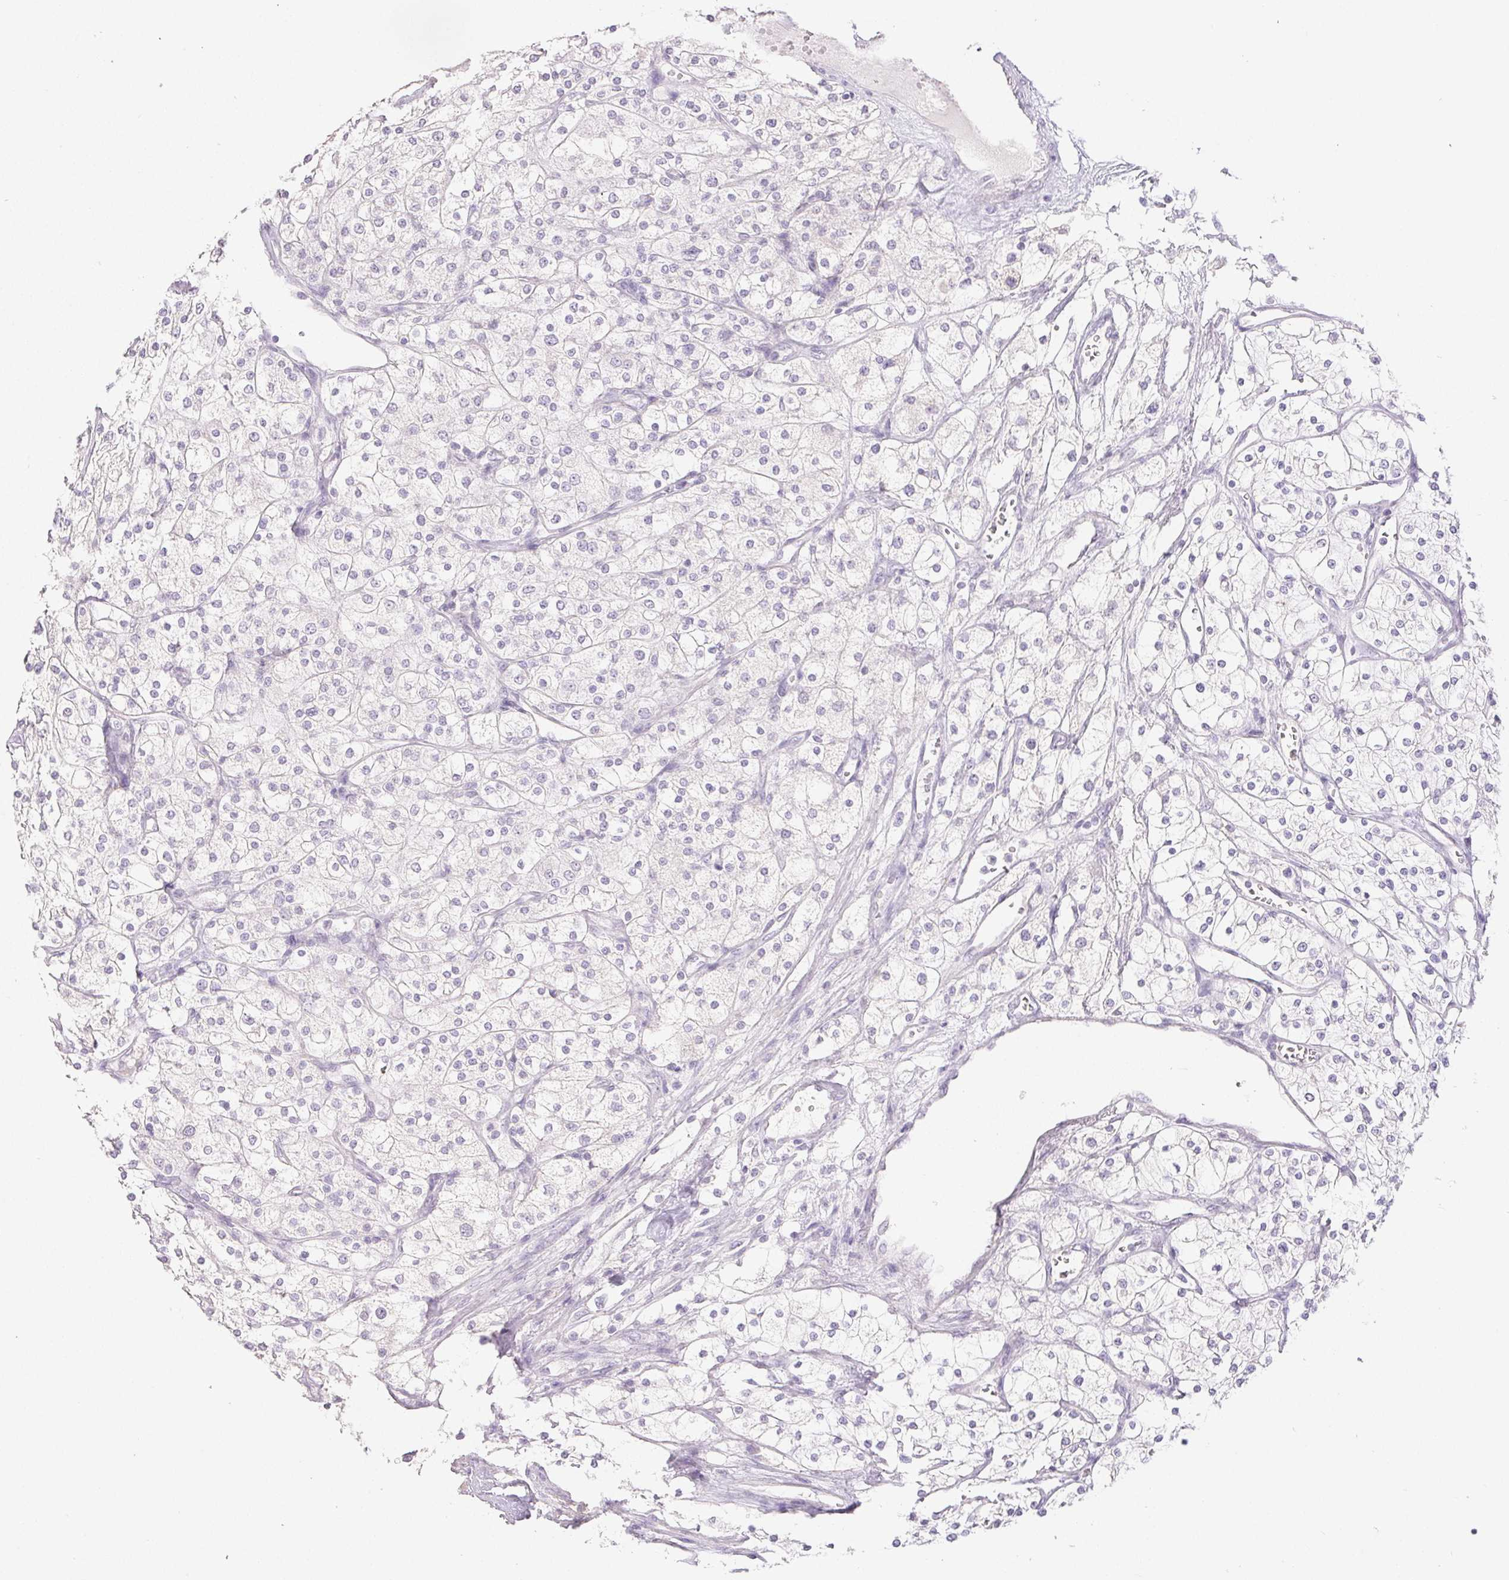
{"staining": {"intensity": "negative", "quantity": "none", "location": "none"}, "tissue": "renal cancer", "cell_type": "Tumor cells", "image_type": "cancer", "snomed": [{"axis": "morphology", "description": "Adenocarcinoma, NOS"}, {"axis": "topography", "description": "Kidney"}], "caption": "Tumor cells show no significant positivity in renal adenocarcinoma.", "gene": "PI3", "patient": {"sex": "male", "age": 80}}